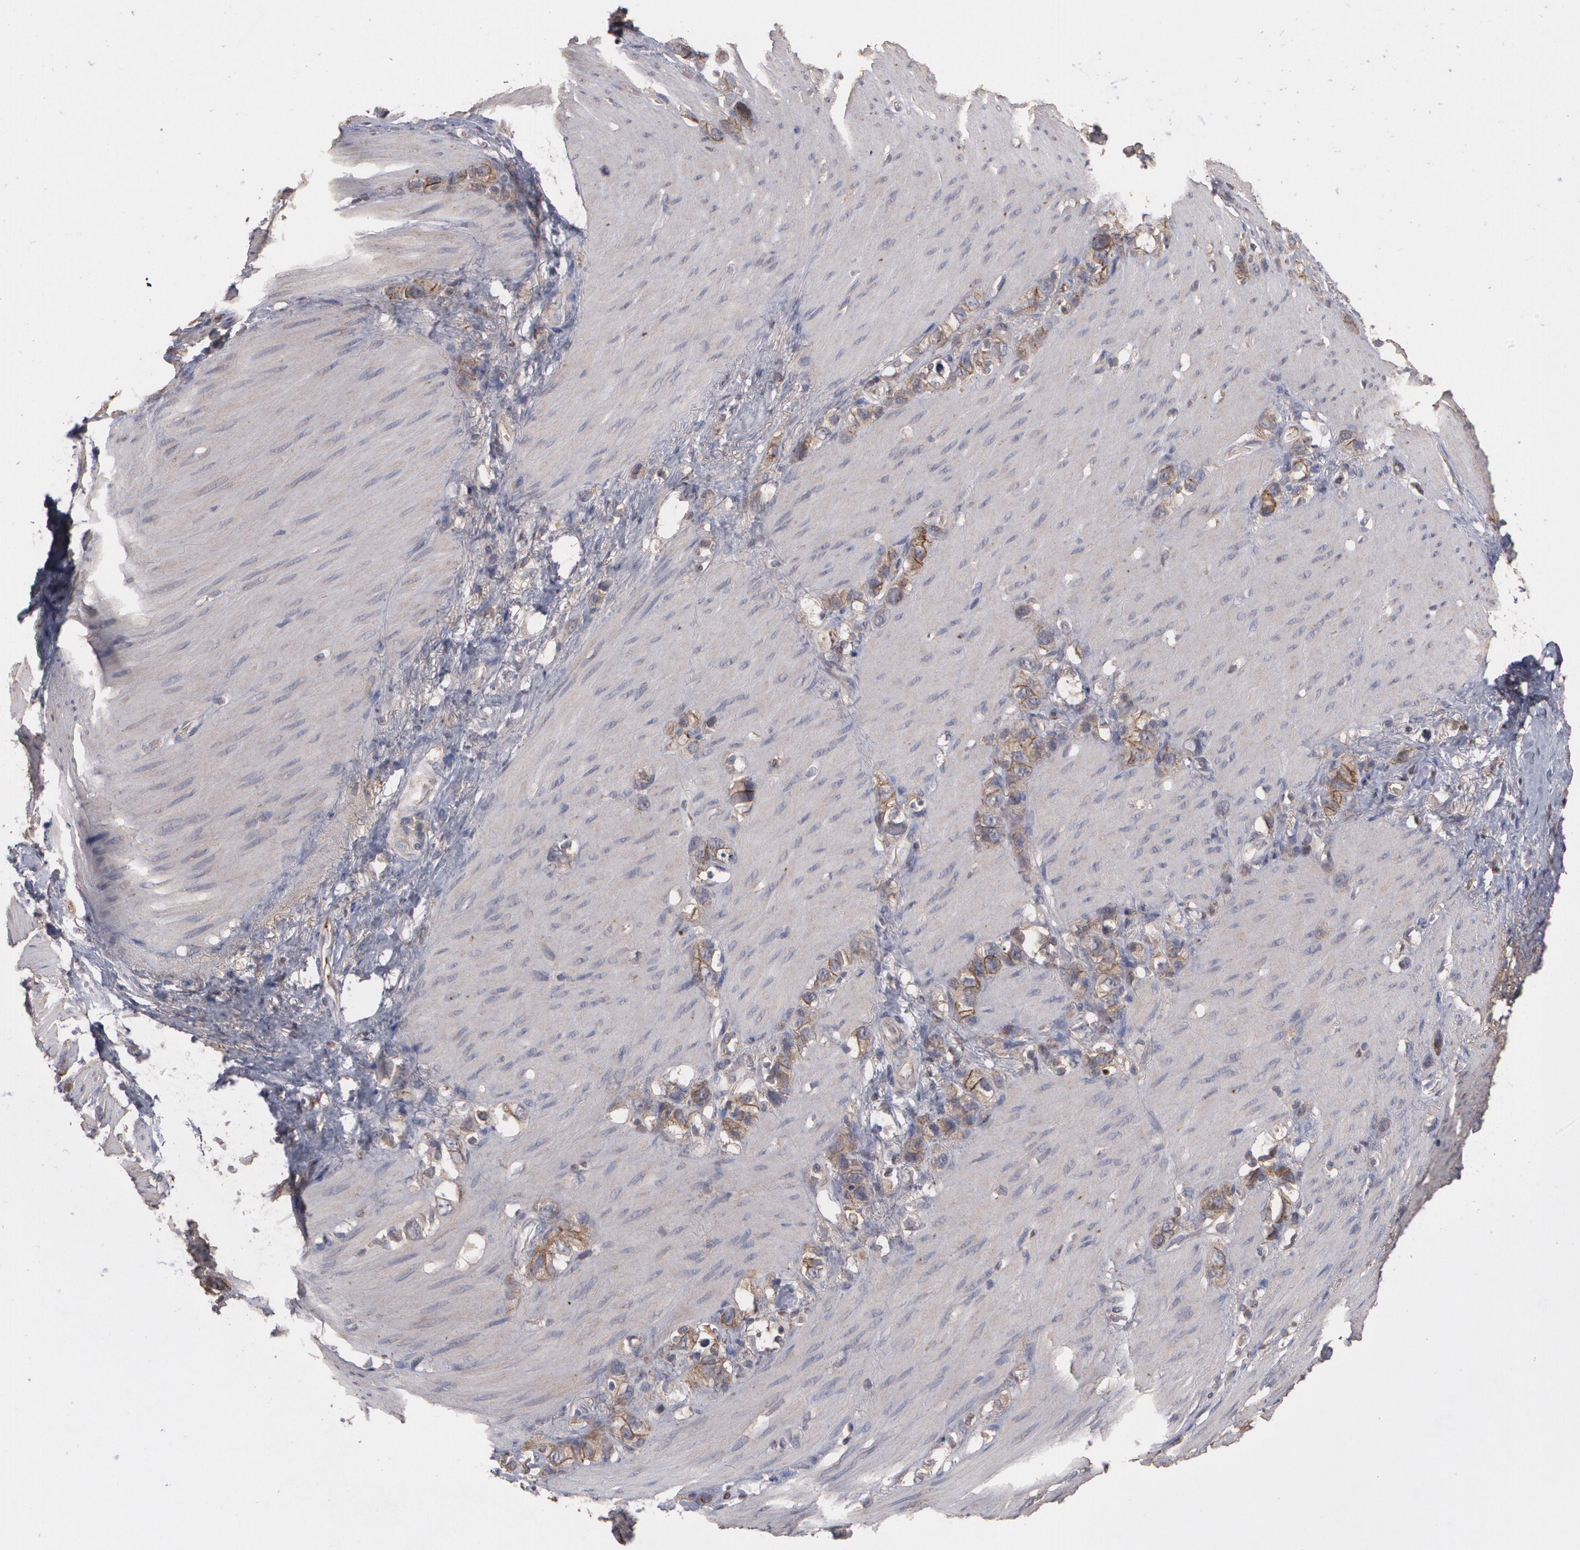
{"staining": {"intensity": "moderate", "quantity": ">75%", "location": "cytoplasmic/membranous"}, "tissue": "stomach cancer", "cell_type": "Tumor cells", "image_type": "cancer", "snomed": [{"axis": "morphology", "description": "Normal tissue, NOS"}, {"axis": "morphology", "description": "Adenocarcinoma, NOS"}, {"axis": "morphology", "description": "Adenocarcinoma, High grade"}, {"axis": "topography", "description": "Stomach, upper"}, {"axis": "topography", "description": "Stomach"}], "caption": "A brown stain labels moderate cytoplasmic/membranous positivity of a protein in human stomach adenocarcinoma tumor cells.", "gene": "ARF6", "patient": {"sex": "female", "age": 65}}